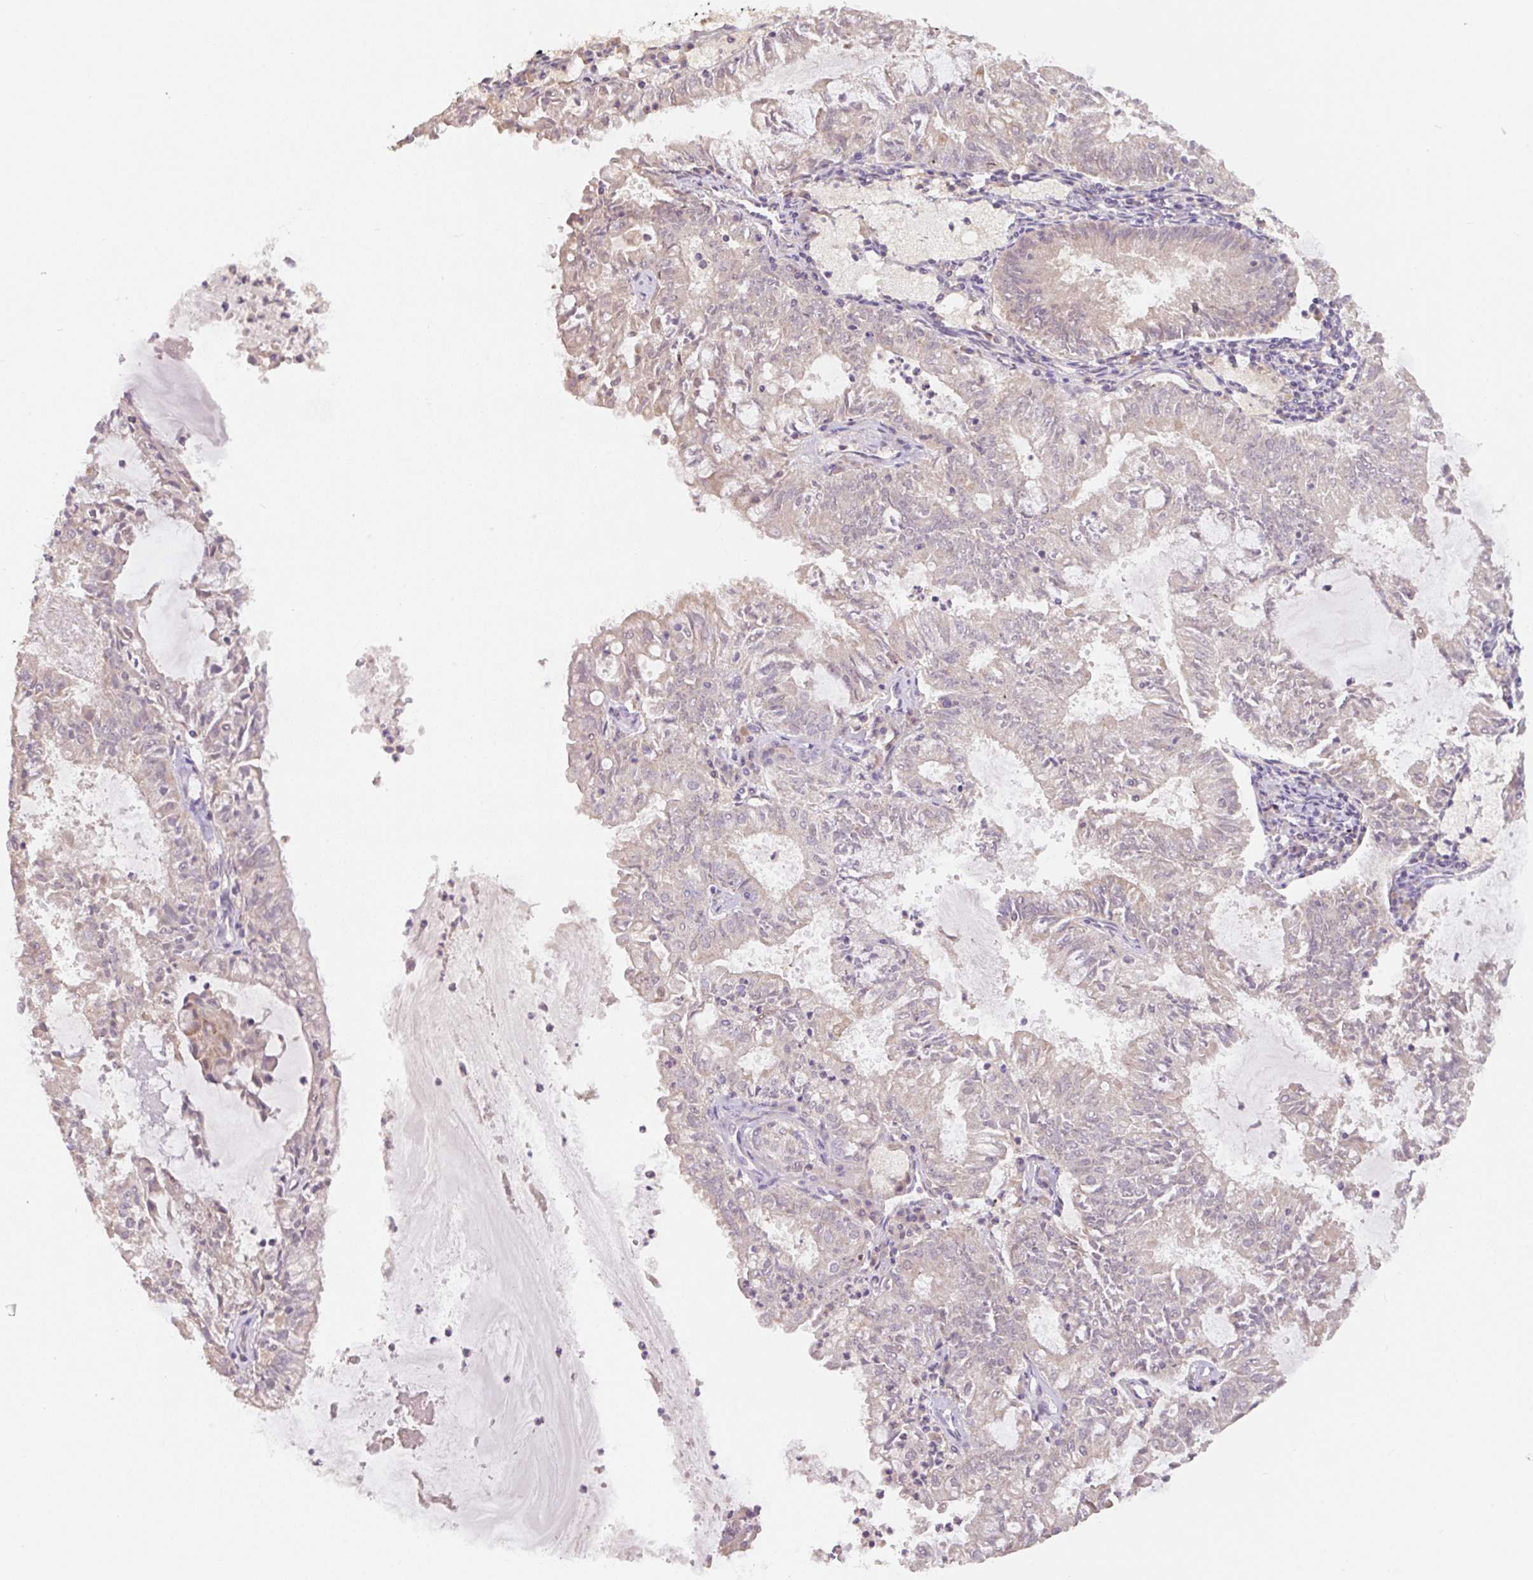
{"staining": {"intensity": "weak", "quantity": "25%-75%", "location": "cytoplasmic/membranous"}, "tissue": "endometrial cancer", "cell_type": "Tumor cells", "image_type": "cancer", "snomed": [{"axis": "morphology", "description": "Adenocarcinoma, NOS"}, {"axis": "topography", "description": "Endometrium"}], "caption": "Endometrial cancer stained with a protein marker shows weak staining in tumor cells.", "gene": "MIA2", "patient": {"sex": "female", "age": 57}}